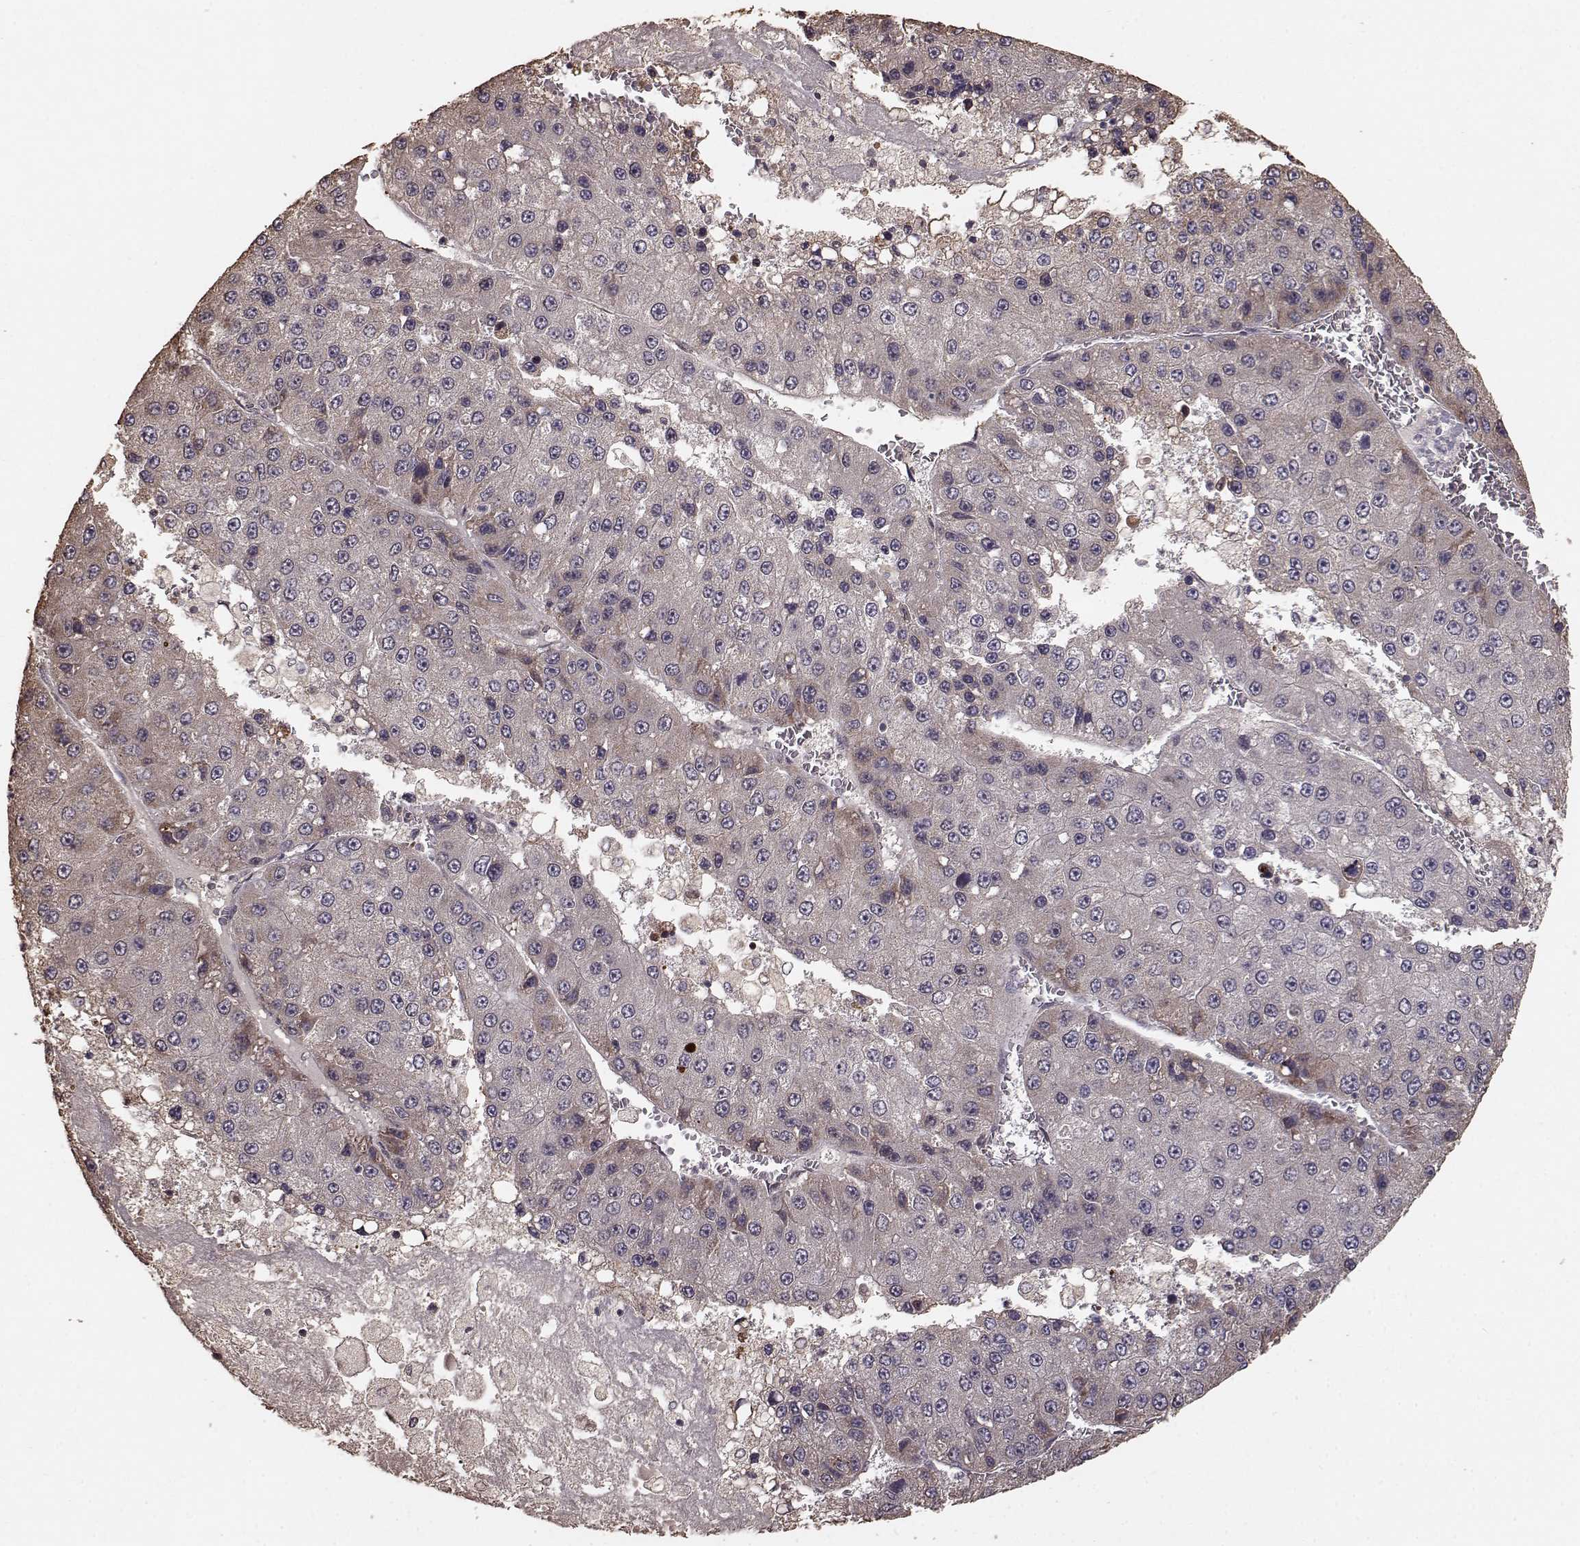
{"staining": {"intensity": "weak", "quantity": ">75%", "location": "cytoplasmic/membranous"}, "tissue": "liver cancer", "cell_type": "Tumor cells", "image_type": "cancer", "snomed": [{"axis": "morphology", "description": "Carcinoma, Hepatocellular, NOS"}, {"axis": "topography", "description": "Liver"}], "caption": "Liver hepatocellular carcinoma was stained to show a protein in brown. There is low levels of weak cytoplasmic/membranous positivity in about >75% of tumor cells.", "gene": "USP15", "patient": {"sex": "female", "age": 73}}